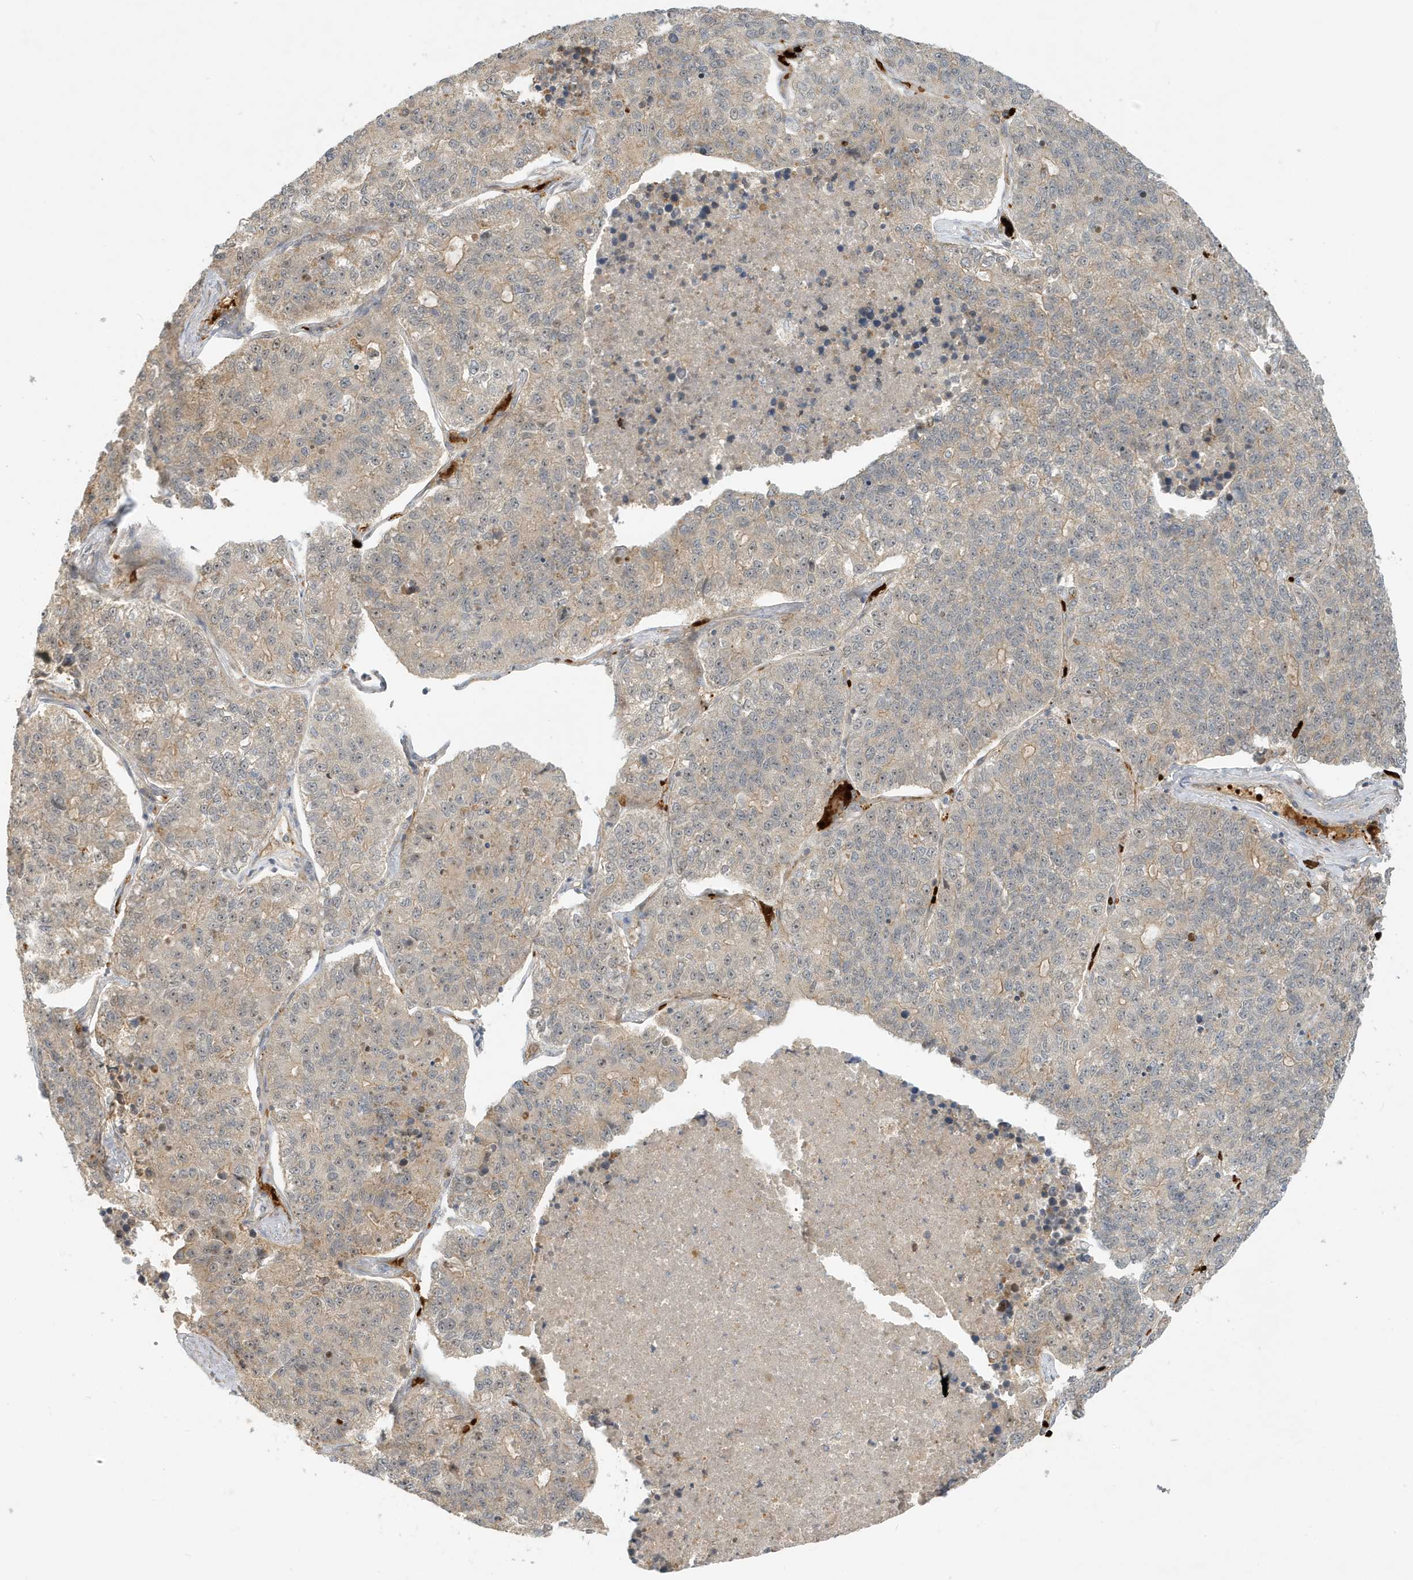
{"staining": {"intensity": "negative", "quantity": "none", "location": "none"}, "tissue": "lung cancer", "cell_type": "Tumor cells", "image_type": "cancer", "snomed": [{"axis": "morphology", "description": "Adenocarcinoma, NOS"}, {"axis": "topography", "description": "Lung"}], "caption": "Lung cancer (adenocarcinoma) was stained to show a protein in brown. There is no significant positivity in tumor cells.", "gene": "FYCO1", "patient": {"sex": "male", "age": 49}}